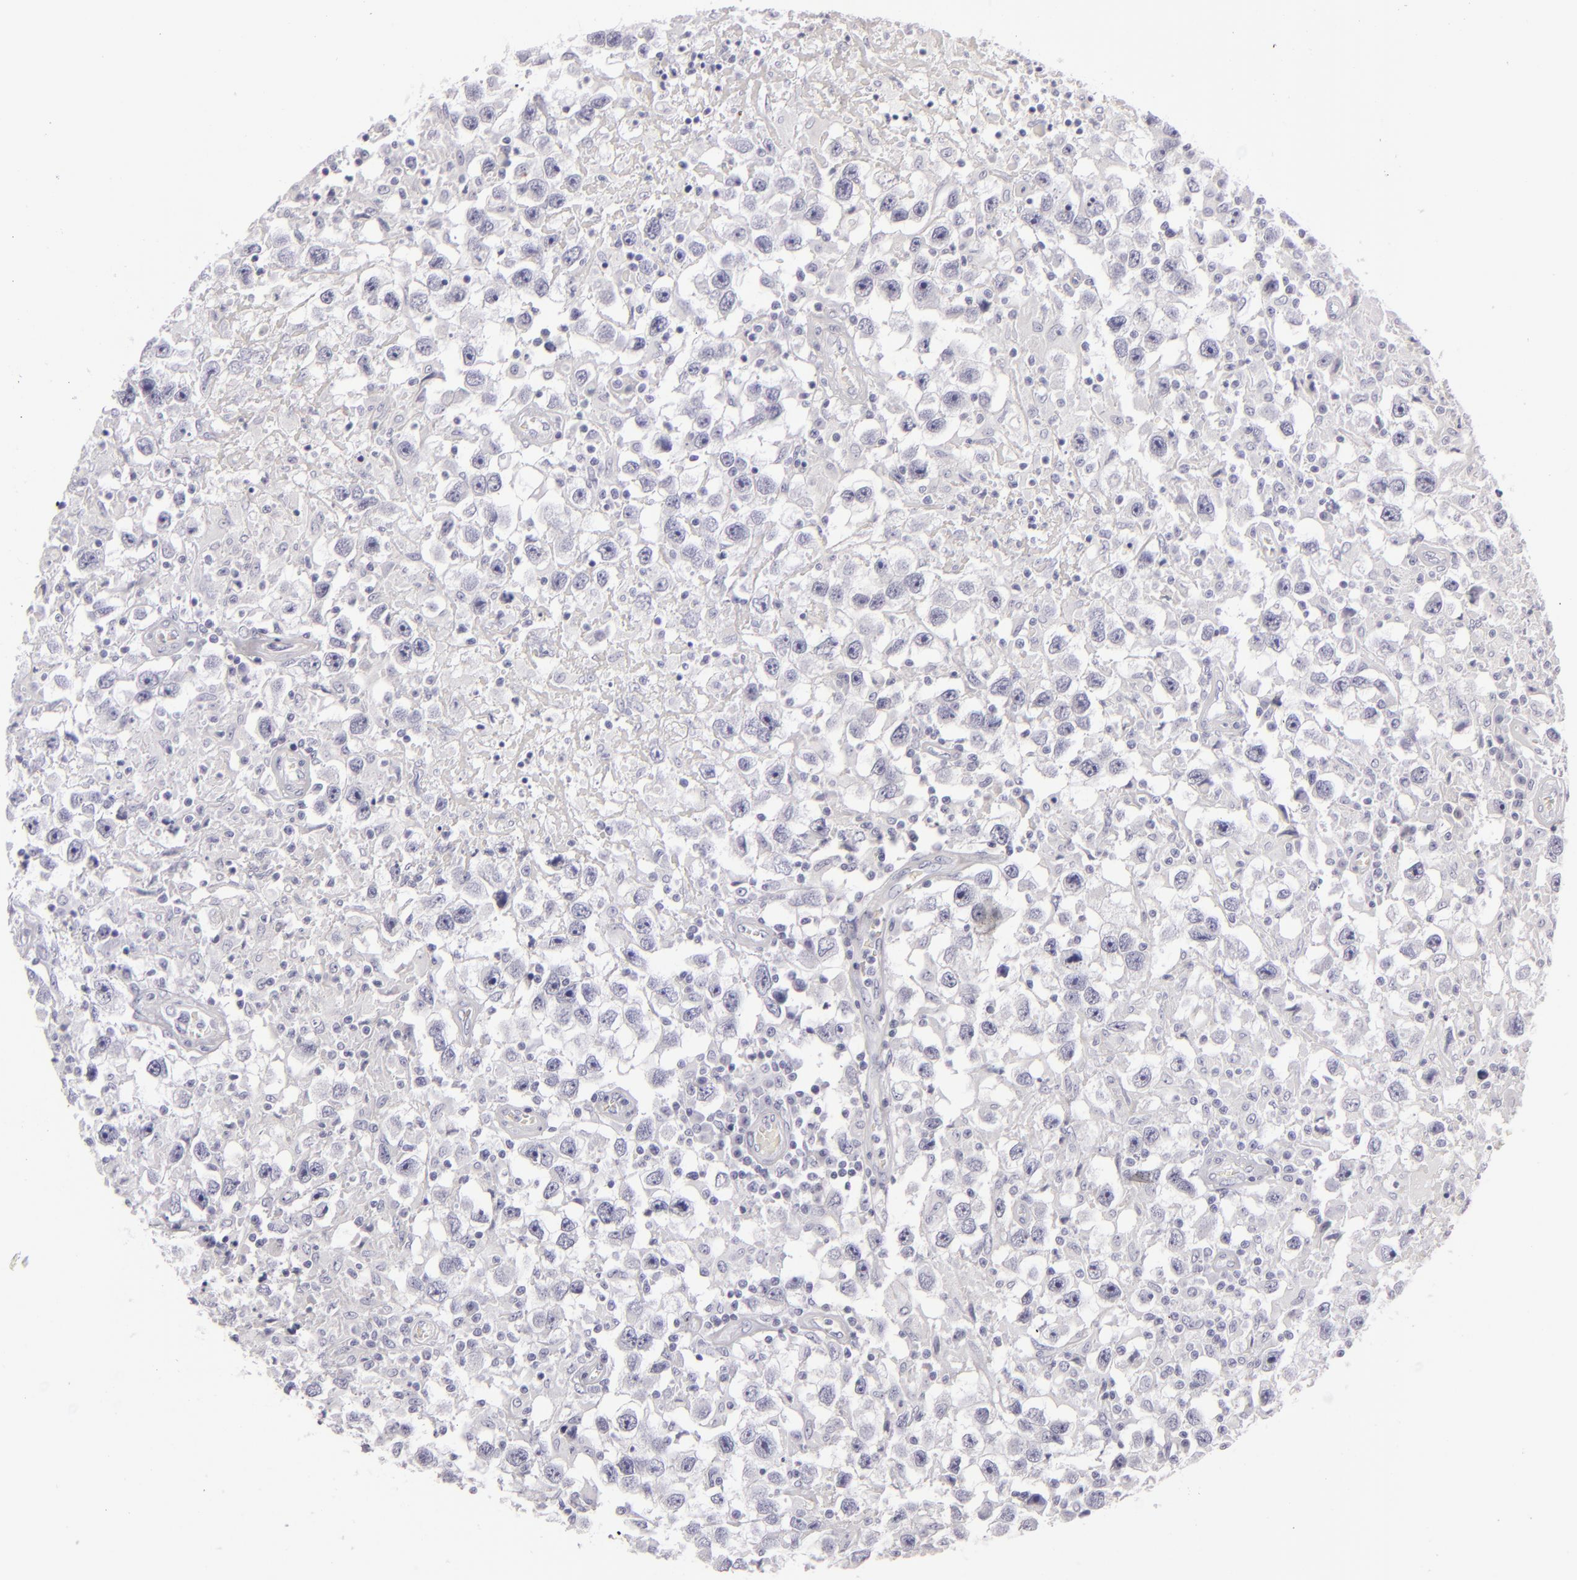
{"staining": {"intensity": "negative", "quantity": "none", "location": "none"}, "tissue": "testis cancer", "cell_type": "Tumor cells", "image_type": "cancer", "snomed": [{"axis": "morphology", "description": "Seminoma, NOS"}, {"axis": "topography", "description": "Testis"}], "caption": "The histopathology image shows no significant expression in tumor cells of testis seminoma.", "gene": "CDX2", "patient": {"sex": "male", "age": 34}}